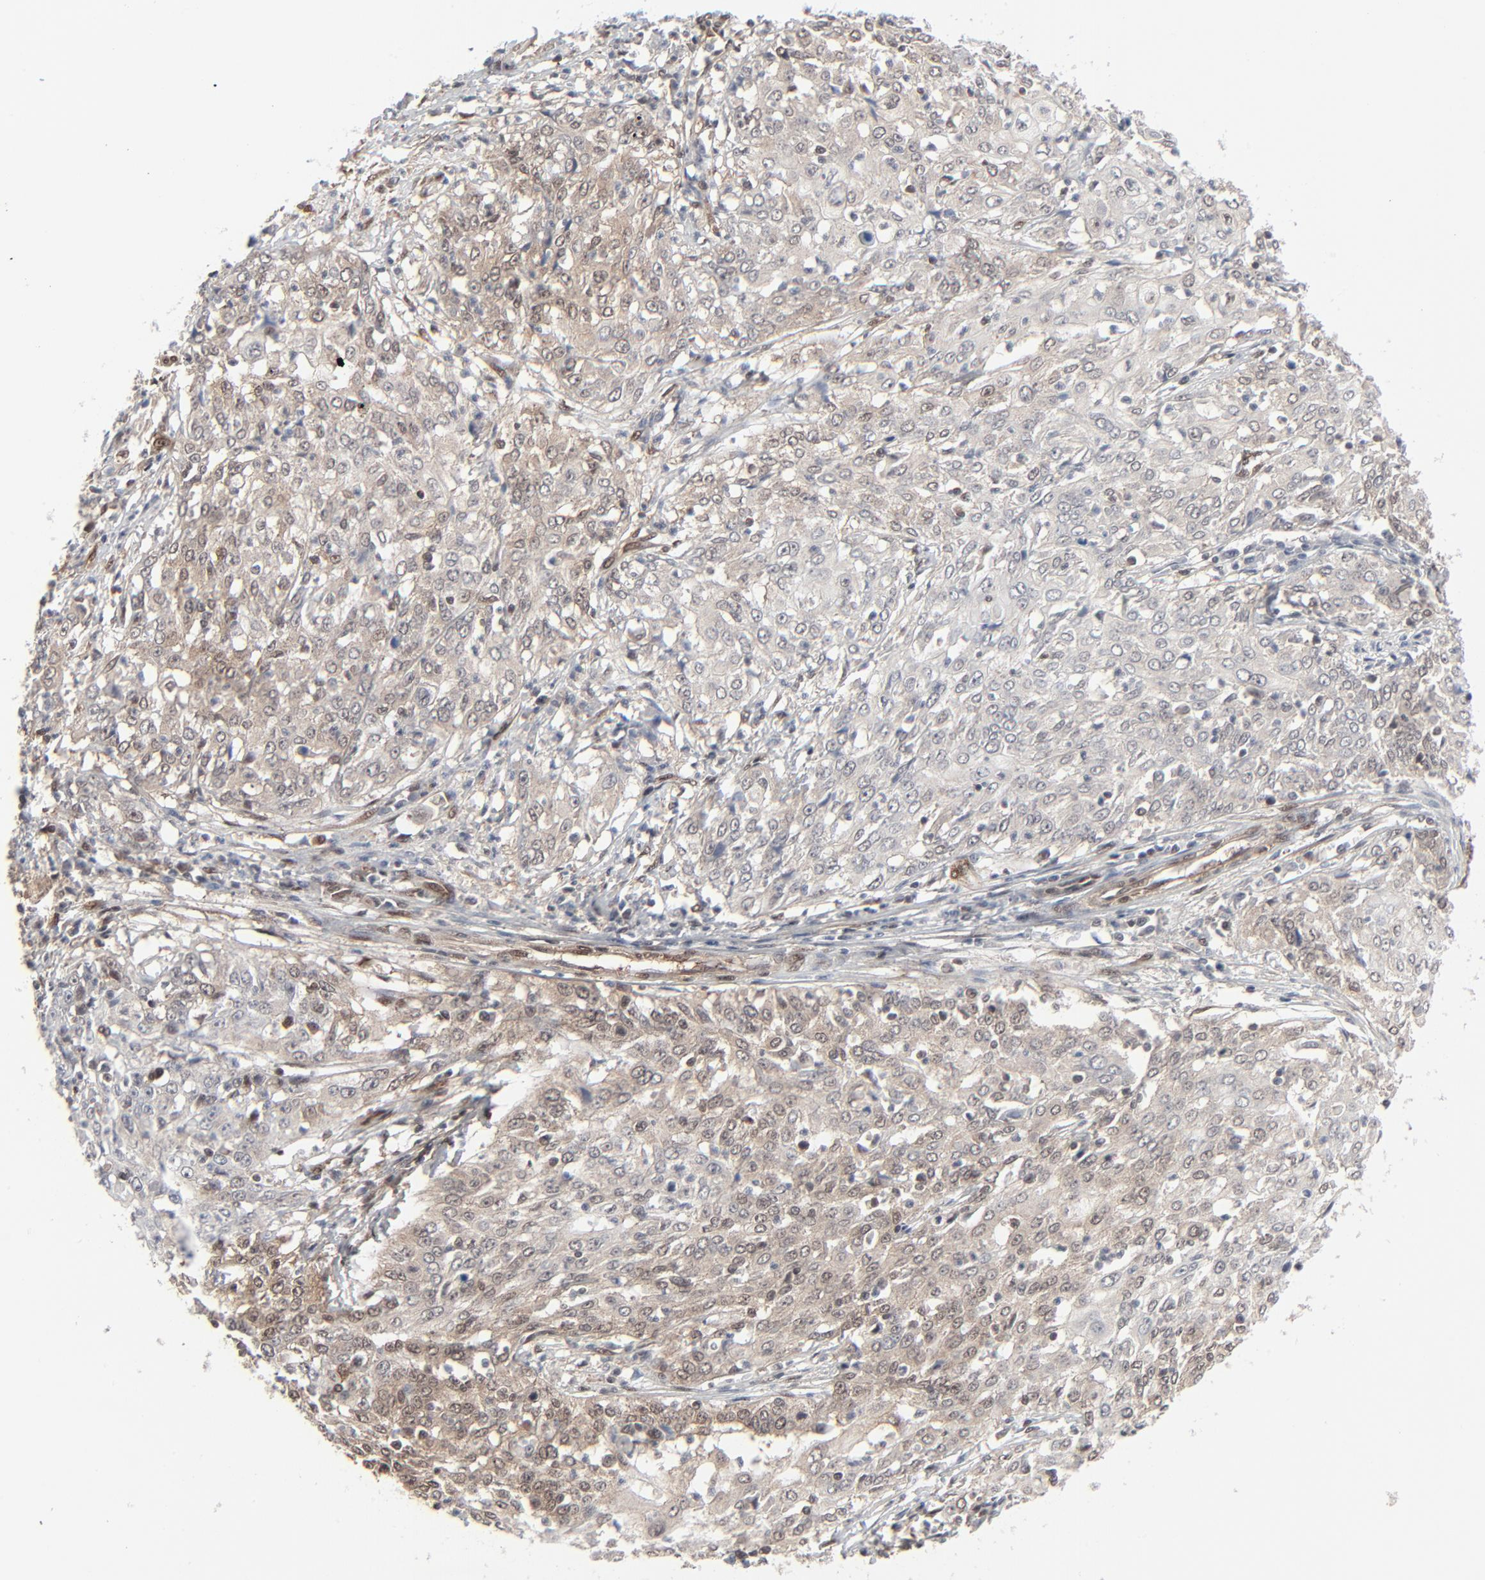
{"staining": {"intensity": "weak", "quantity": "25%-75%", "location": "cytoplasmic/membranous"}, "tissue": "cervical cancer", "cell_type": "Tumor cells", "image_type": "cancer", "snomed": [{"axis": "morphology", "description": "Squamous cell carcinoma, NOS"}, {"axis": "topography", "description": "Cervix"}], "caption": "Human cervical cancer stained for a protein (brown) demonstrates weak cytoplasmic/membranous positive staining in approximately 25%-75% of tumor cells.", "gene": "AKT1", "patient": {"sex": "female", "age": 39}}